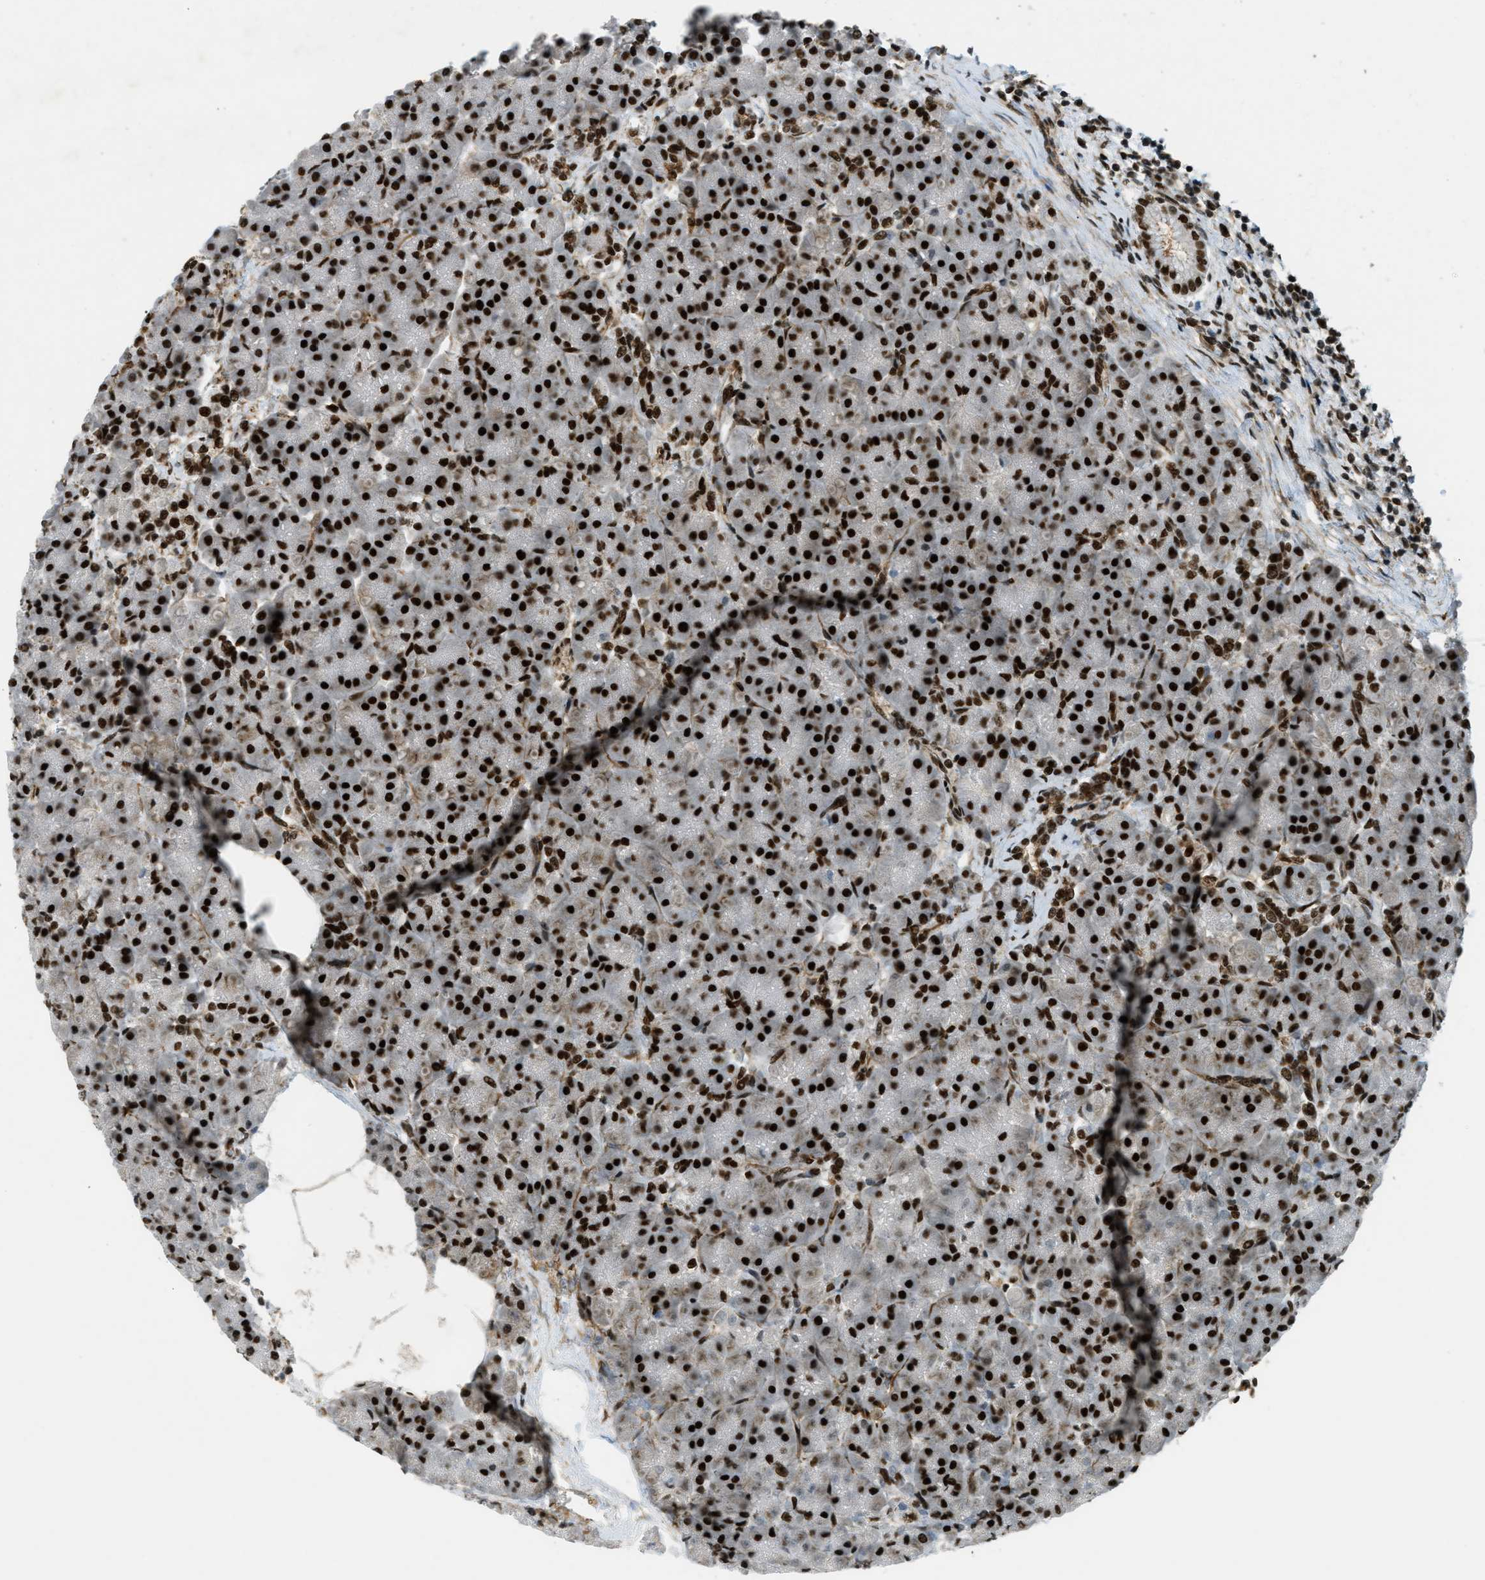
{"staining": {"intensity": "strong", "quantity": ">75%", "location": "nuclear"}, "tissue": "pancreas", "cell_type": "Exocrine glandular cells", "image_type": "normal", "snomed": [{"axis": "morphology", "description": "Normal tissue, NOS"}, {"axis": "topography", "description": "Pancreas"}], "caption": "Normal pancreas was stained to show a protein in brown. There is high levels of strong nuclear positivity in about >75% of exocrine glandular cells.", "gene": "ZFR", "patient": {"sex": "female", "age": 70}}